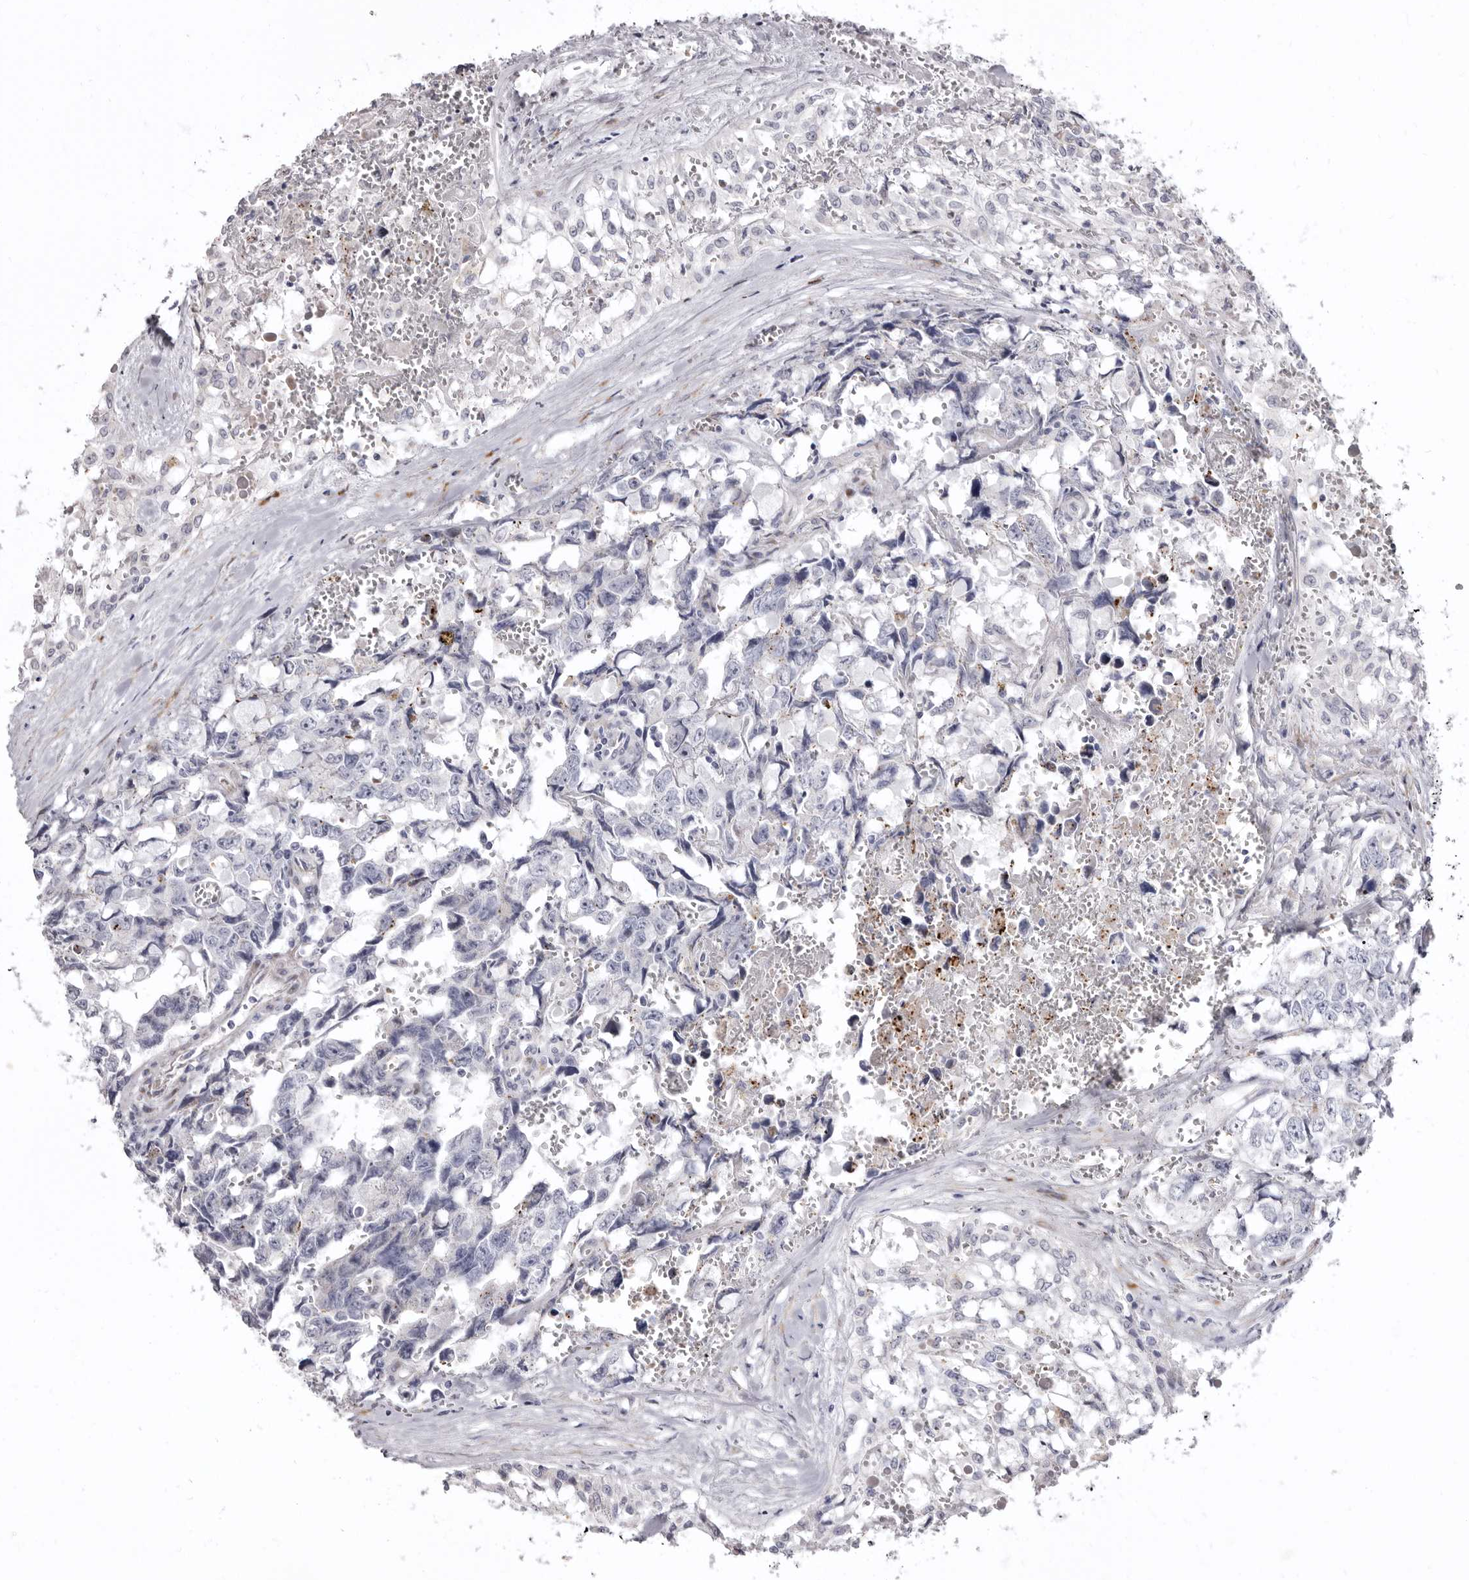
{"staining": {"intensity": "negative", "quantity": "none", "location": "none"}, "tissue": "testis cancer", "cell_type": "Tumor cells", "image_type": "cancer", "snomed": [{"axis": "morphology", "description": "Carcinoma, Embryonal, NOS"}, {"axis": "topography", "description": "Testis"}], "caption": "Tumor cells show no significant protein positivity in testis embryonal carcinoma. (Immunohistochemistry, brightfield microscopy, high magnification).", "gene": "AIDA", "patient": {"sex": "male", "age": 31}}